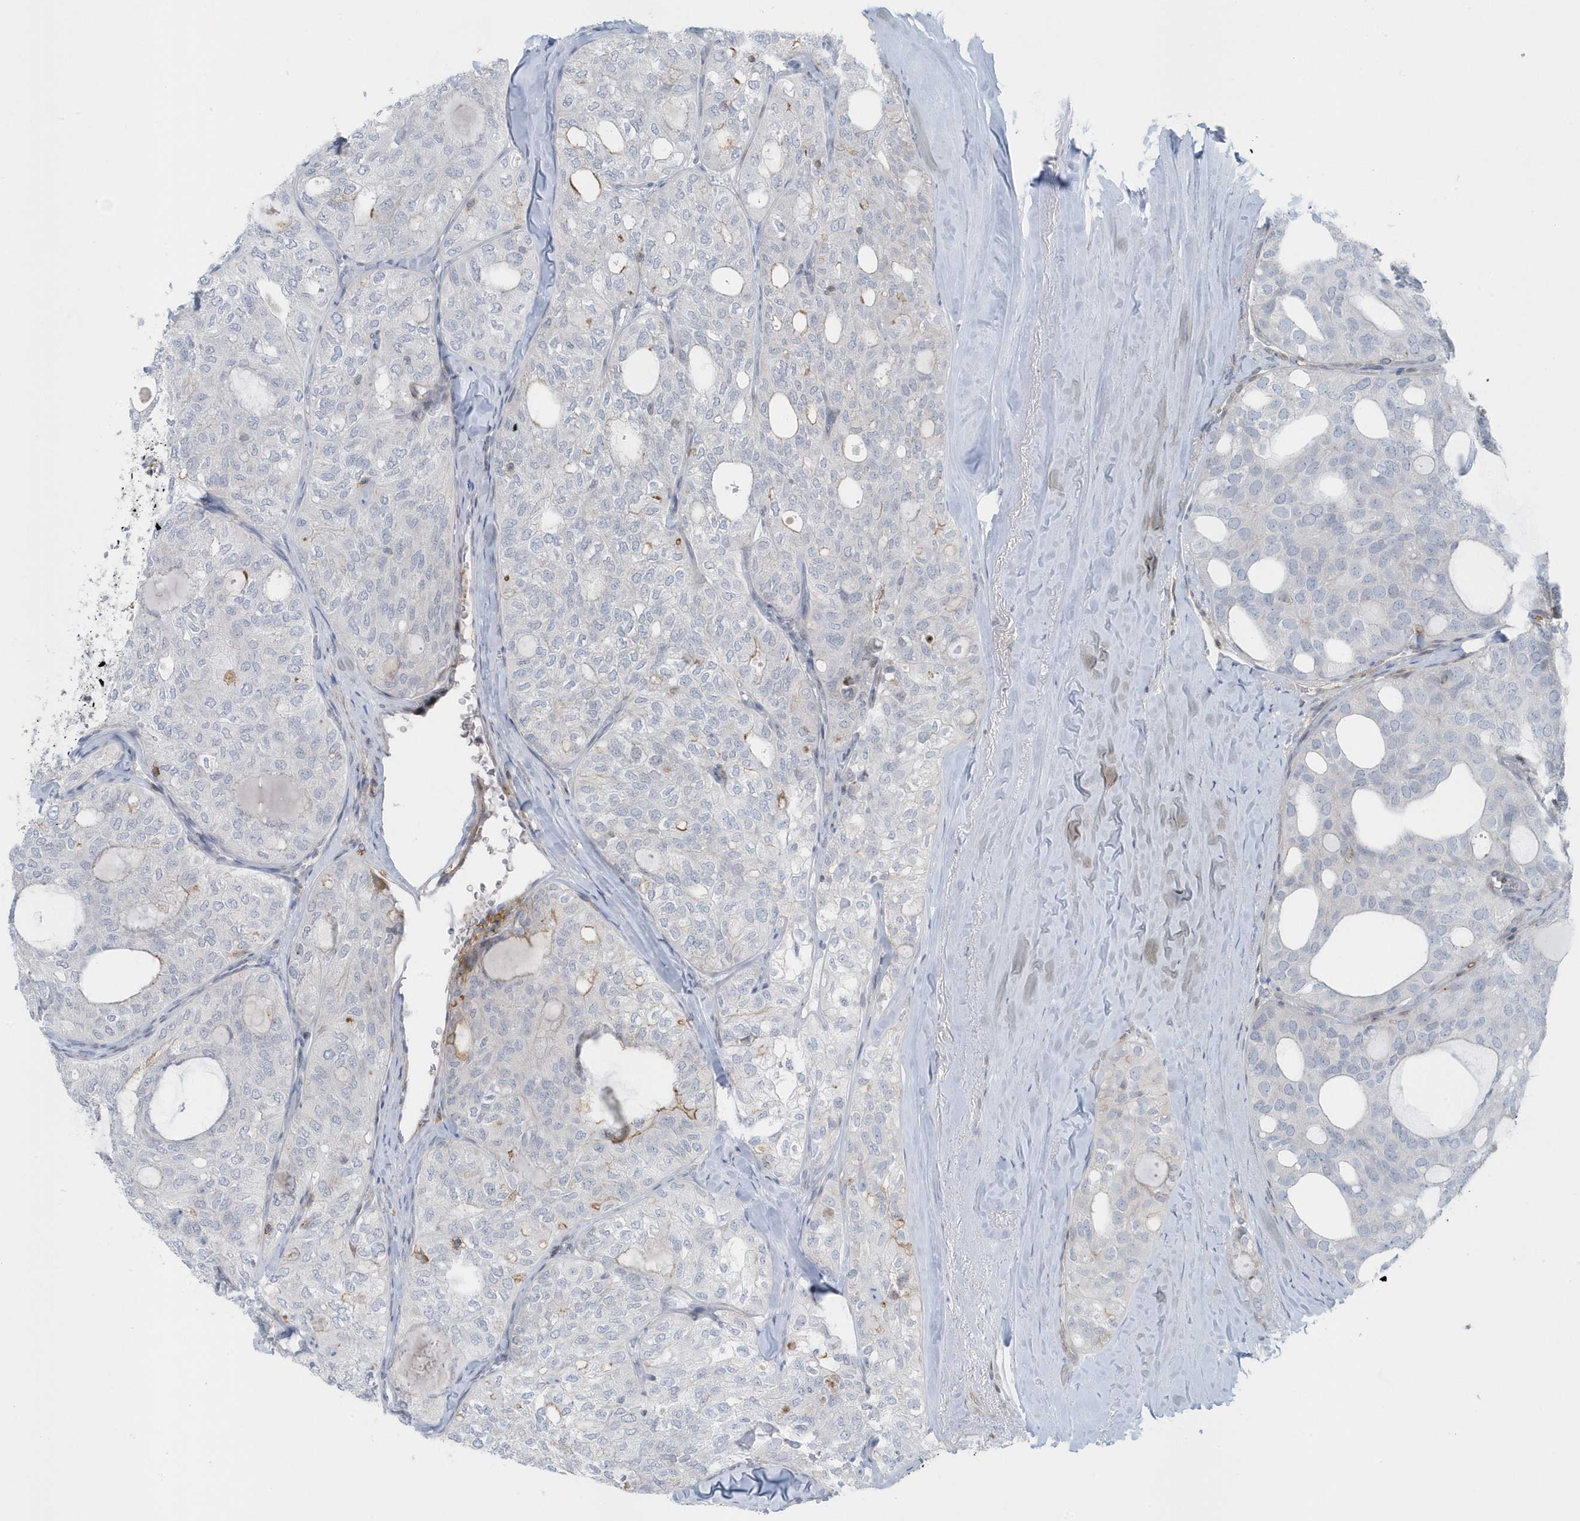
{"staining": {"intensity": "negative", "quantity": "none", "location": "none"}, "tissue": "thyroid cancer", "cell_type": "Tumor cells", "image_type": "cancer", "snomed": [{"axis": "morphology", "description": "Follicular adenoma carcinoma, NOS"}, {"axis": "topography", "description": "Thyroid gland"}], "caption": "Tumor cells show no significant protein expression in follicular adenoma carcinoma (thyroid).", "gene": "CACNB2", "patient": {"sex": "male", "age": 75}}